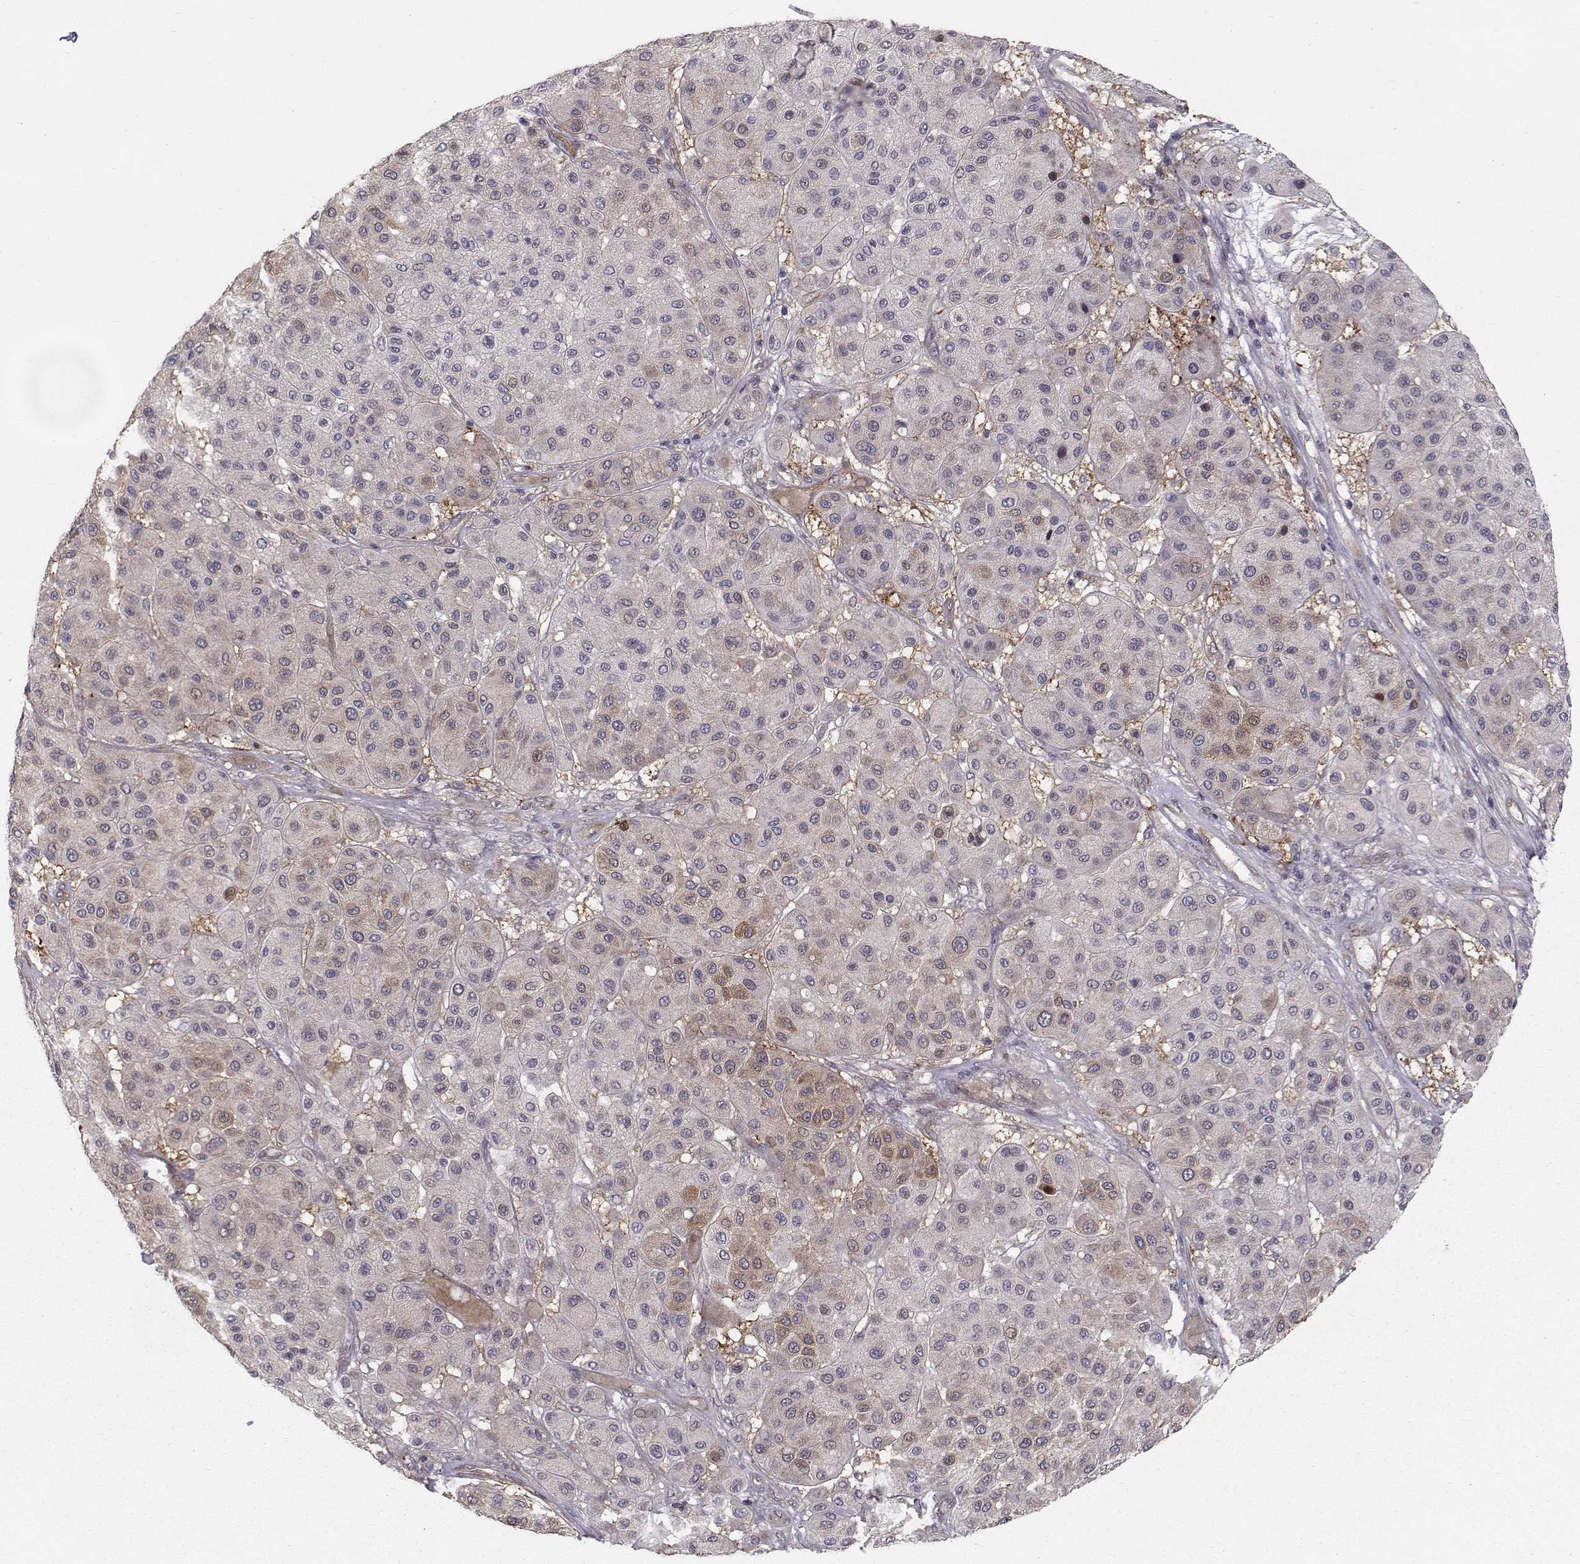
{"staining": {"intensity": "weak", "quantity": "<25%", "location": "cytoplasmic/membranous"}, "tissue": "melanoma", "cell_type": "Tumor cells", "image_type": "cancer", "snomed": [{"axis": "morphology", "description": "Malignant melanoma, Metastatic site"}, {"axis": "topography", "description": "Smooth muscle"}], "caption": "Human malignant melanoma (metastatic site) stained for a protein using immunohistochemistry (IHC) shows no staining in tumor cells.", "gene": "HSP90AB1", "patient": {"sex": "male", "age": 41}}